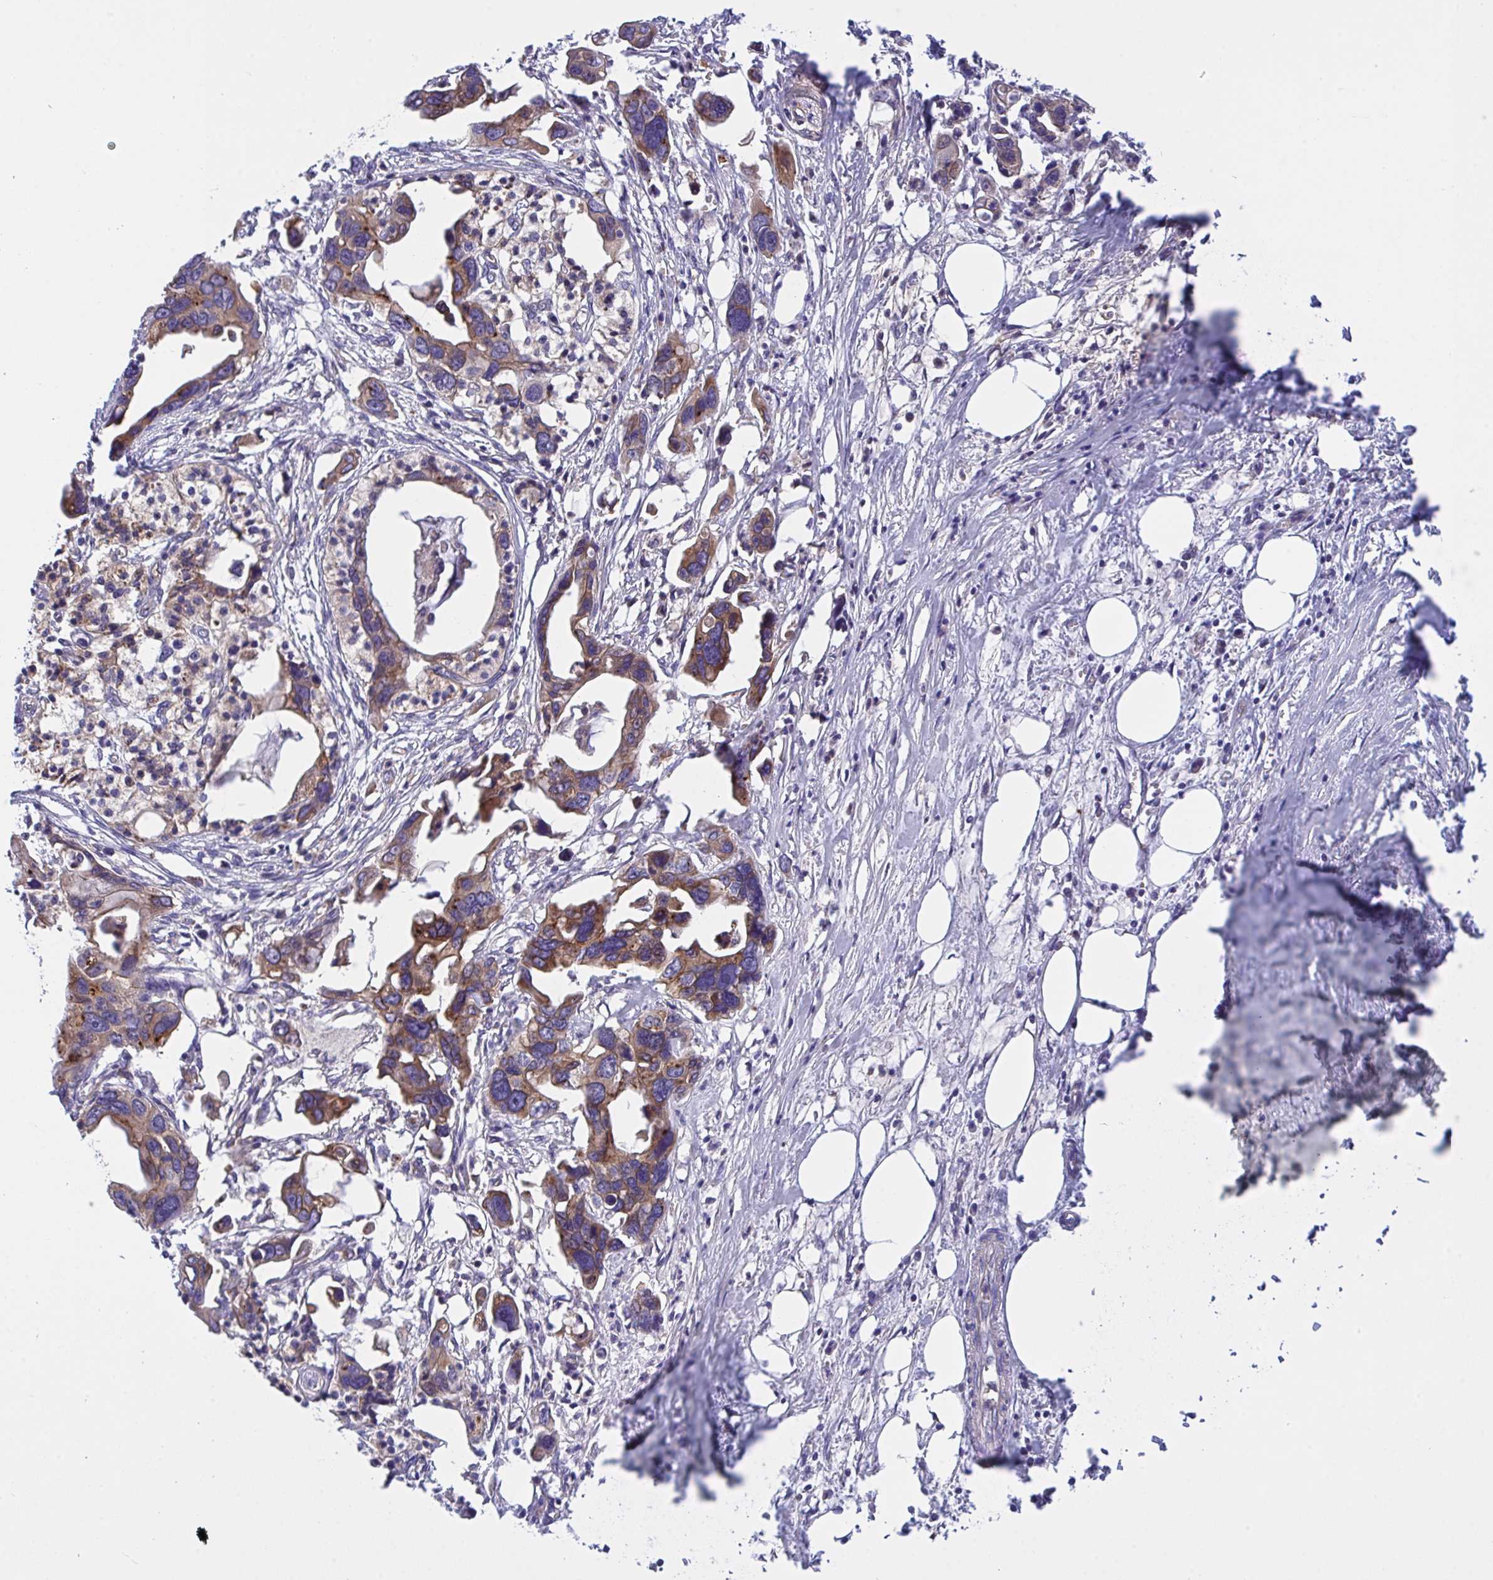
{"staining": {"intensity": "moderate", "quantity": ">75%", "location": "cytoplasmic/membranous"}, "tissue": "pancreatic cancer", "cell_type": "Tumor cells", "image_type": "cancer", "snomed": [{"axis": "morphology", "description": "Adenocarcinoma, NOS"}, {"axis": "topography", "description": "Pancreas"}], "caption": "Protein staining exhibits moderate cytoplasmic/membranous staining in approximately >75% of tumor cells in adenocarcinoma (pancreatic).", "gene": "C4orf36", "patient": {"sex": "female", "age": 83}}